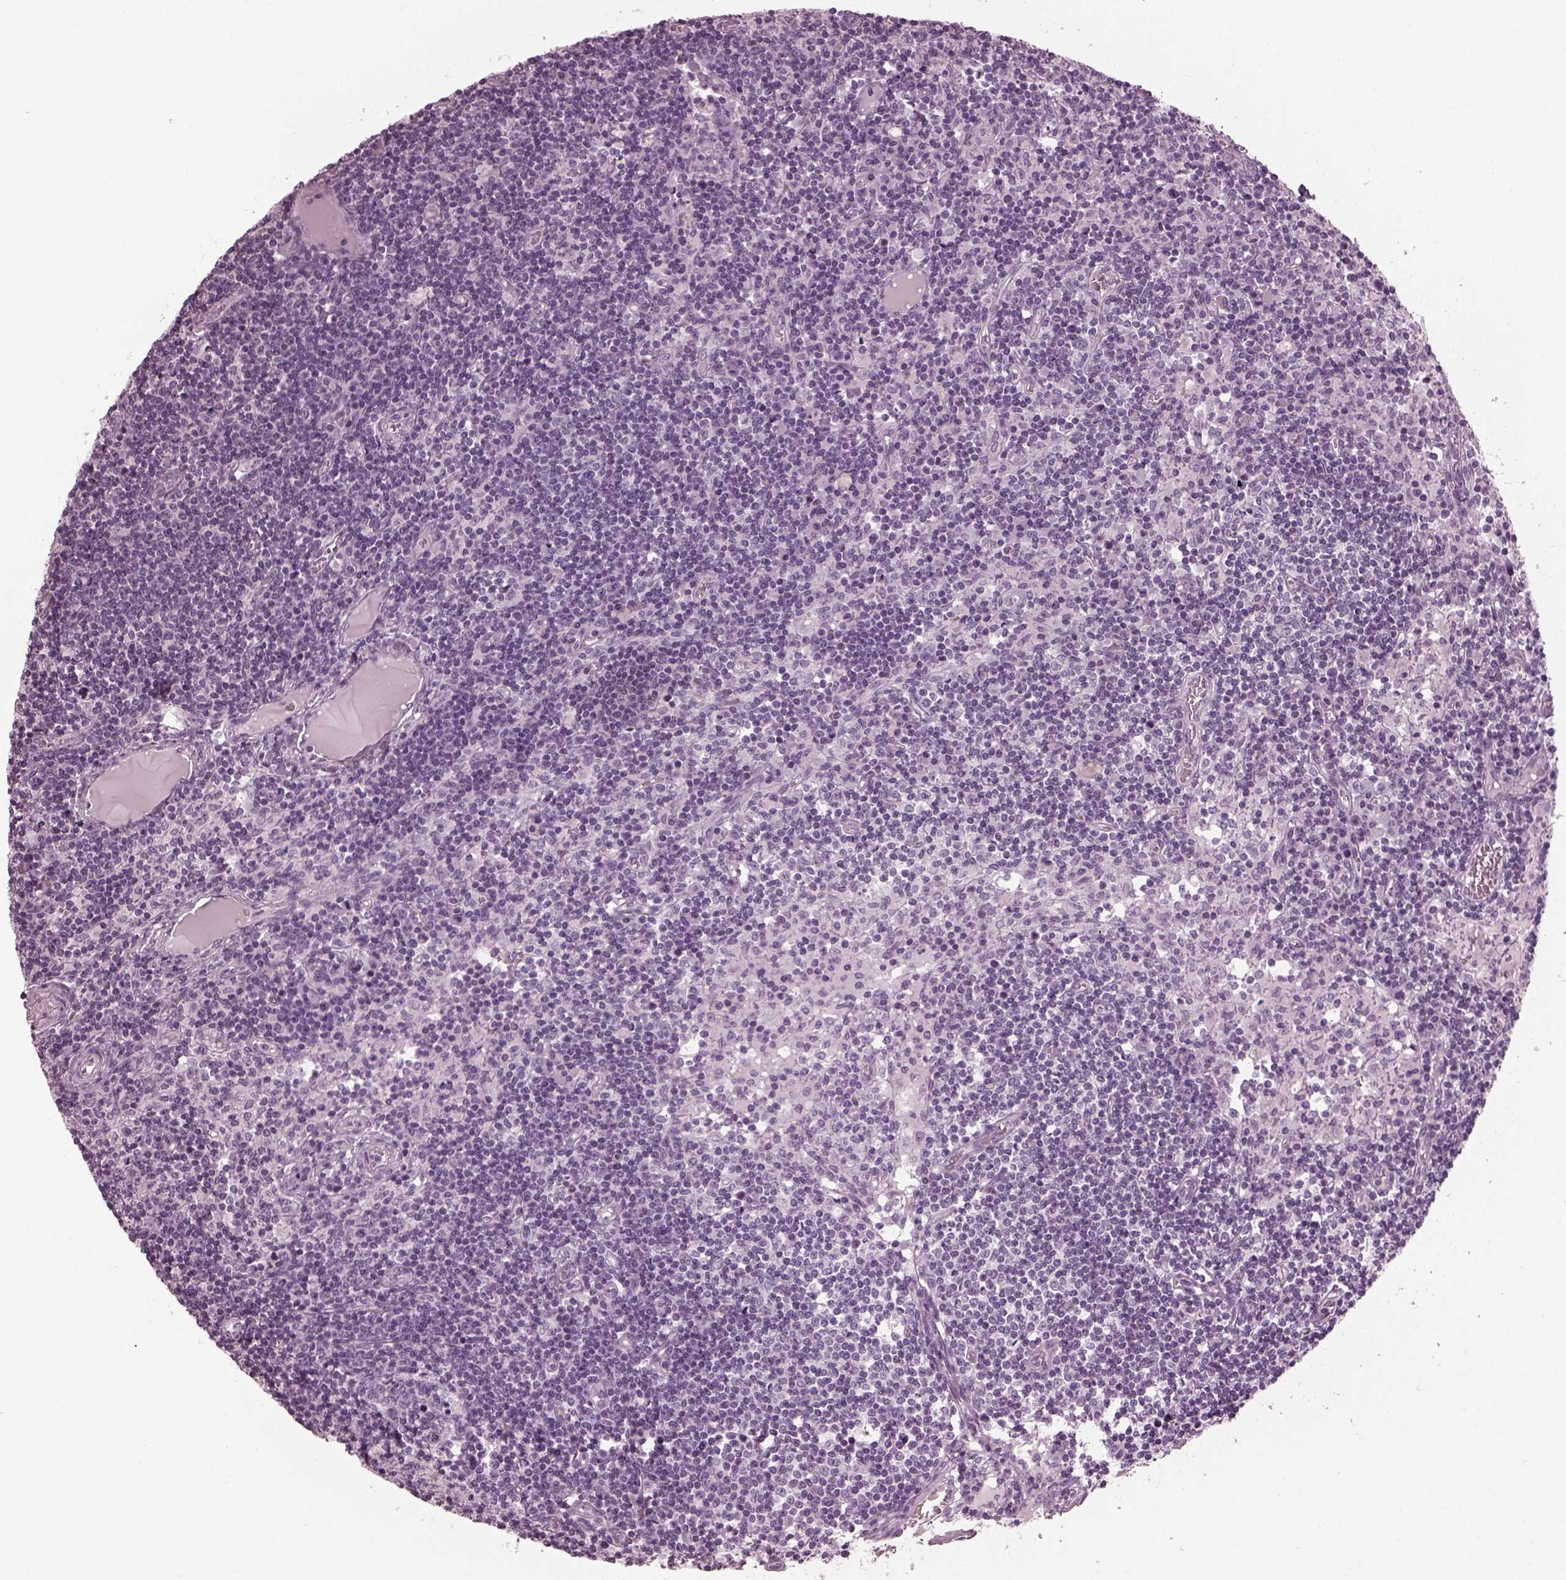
{"staining": {"intensity": "negative", "quantity": "none", "location": "none"}, "tissue": "lymph node", "cell_type": "Germinal center cells", "image_type": "normal", "snomed": [{"axis": "morphology", "description": "Normal tissue, NOS"}, {"axis": "topography", "description": "Lymph node"}], "caption": "DAB (3,3'-diaminobenzidine) immunohistochemical staining of benign lymph node reveals no significant staining in germinal center cells.", "gene": "PDC", "patient": {"sex": "female", "age": 72}}